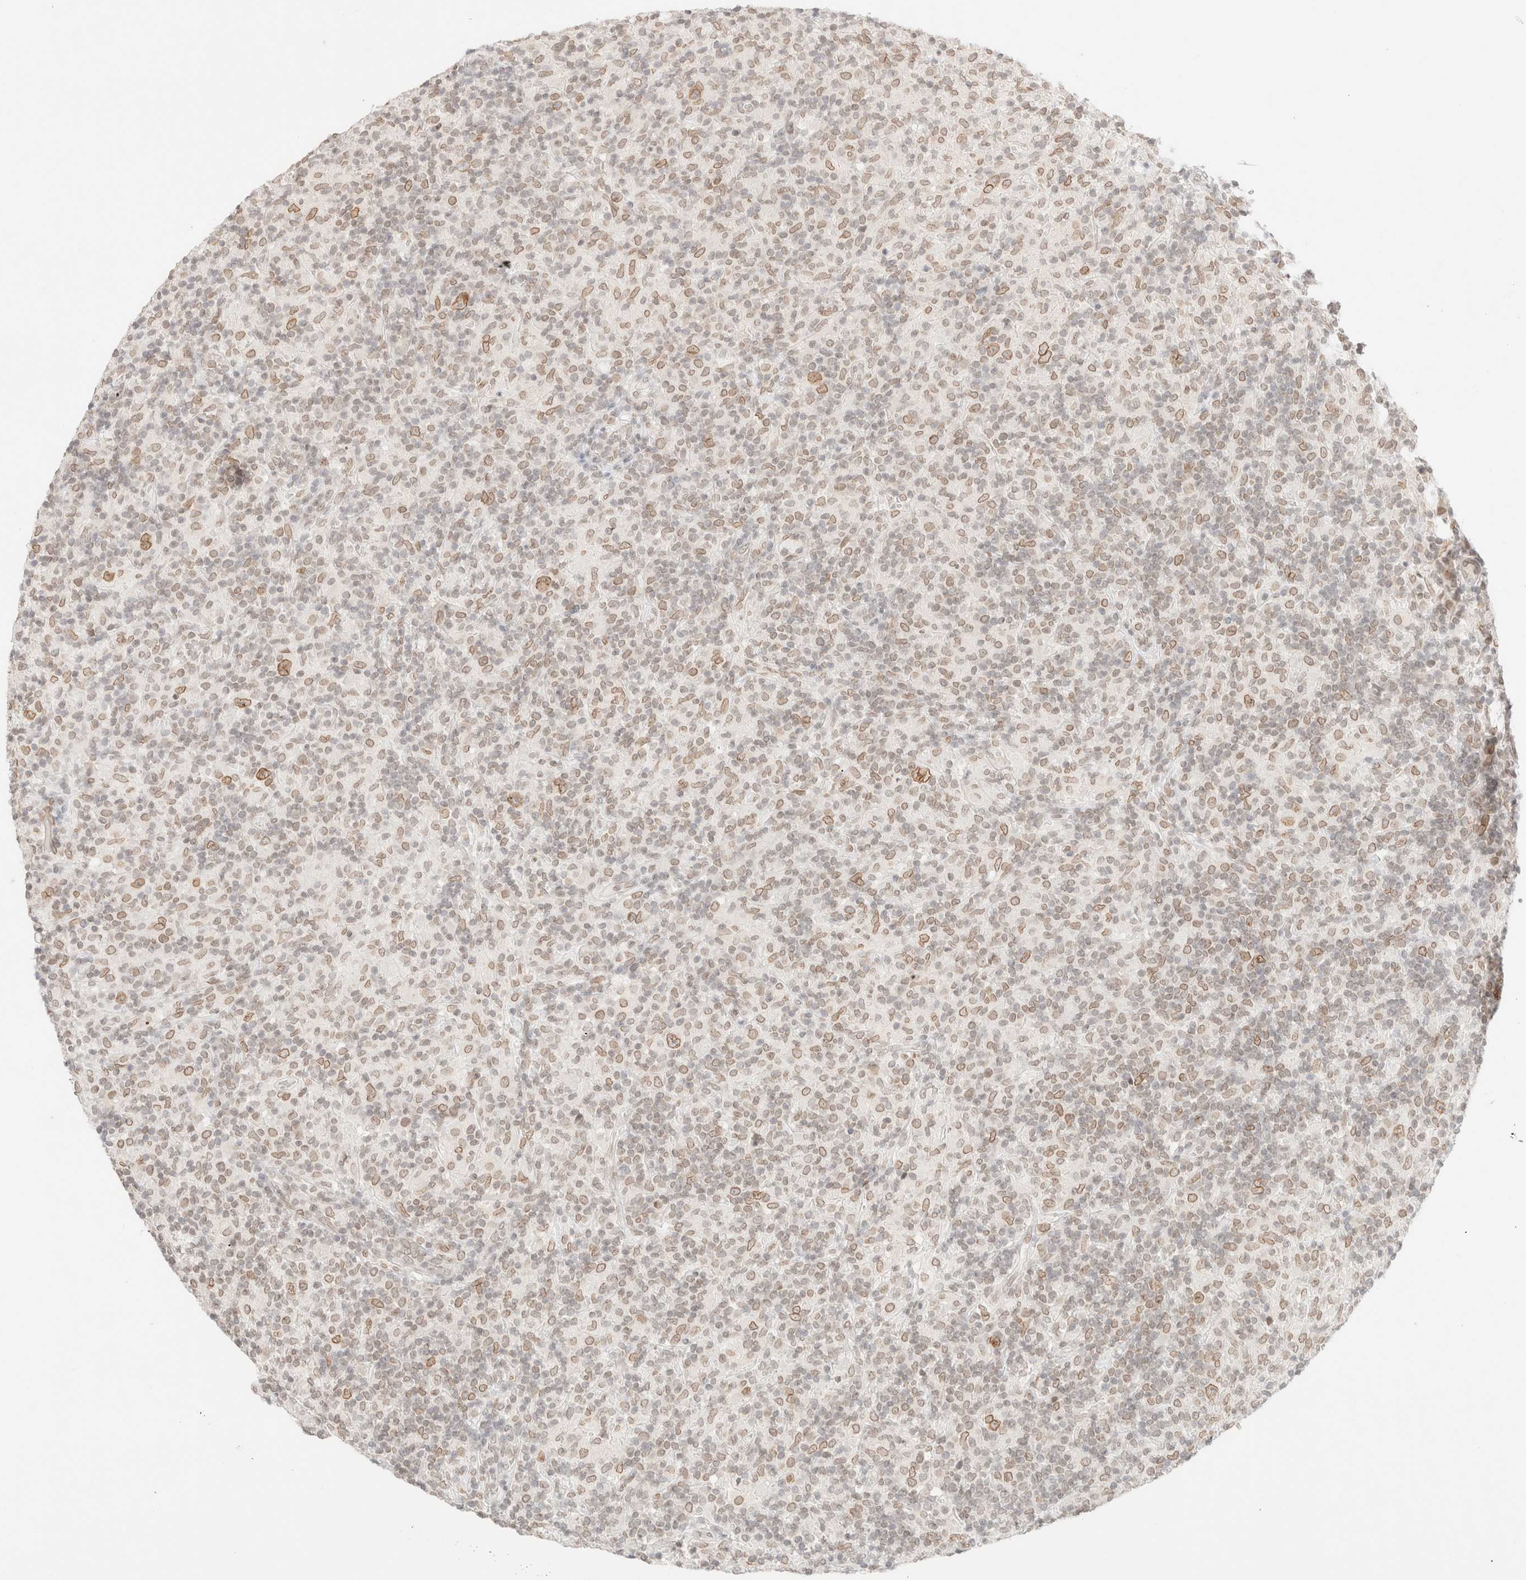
{"staining": {"intensity": "moderate", "quantity": ">75%", "location": "cytoplasmic/membranous,nuclear"}, "tissue": "lymphoma", "cell_type": "Tumor cells", "image_type": "cancer", "snomed": [{"axis": "morphology", "description": "Hodgkin's disease, NOS"}, {"axis": "topography", "description": "Lymph node"}], "caption": "The micrograph displays immunohistochemical staining of lymphoma. There is moderate cytoplasmic/membranous and nuclear staining is present in approximately >75% of tumor cells. (IHC, brightfield microscopy, high magnification).", "gene": "ZNF770", "patient": {"sex": "male", "age": 70}}